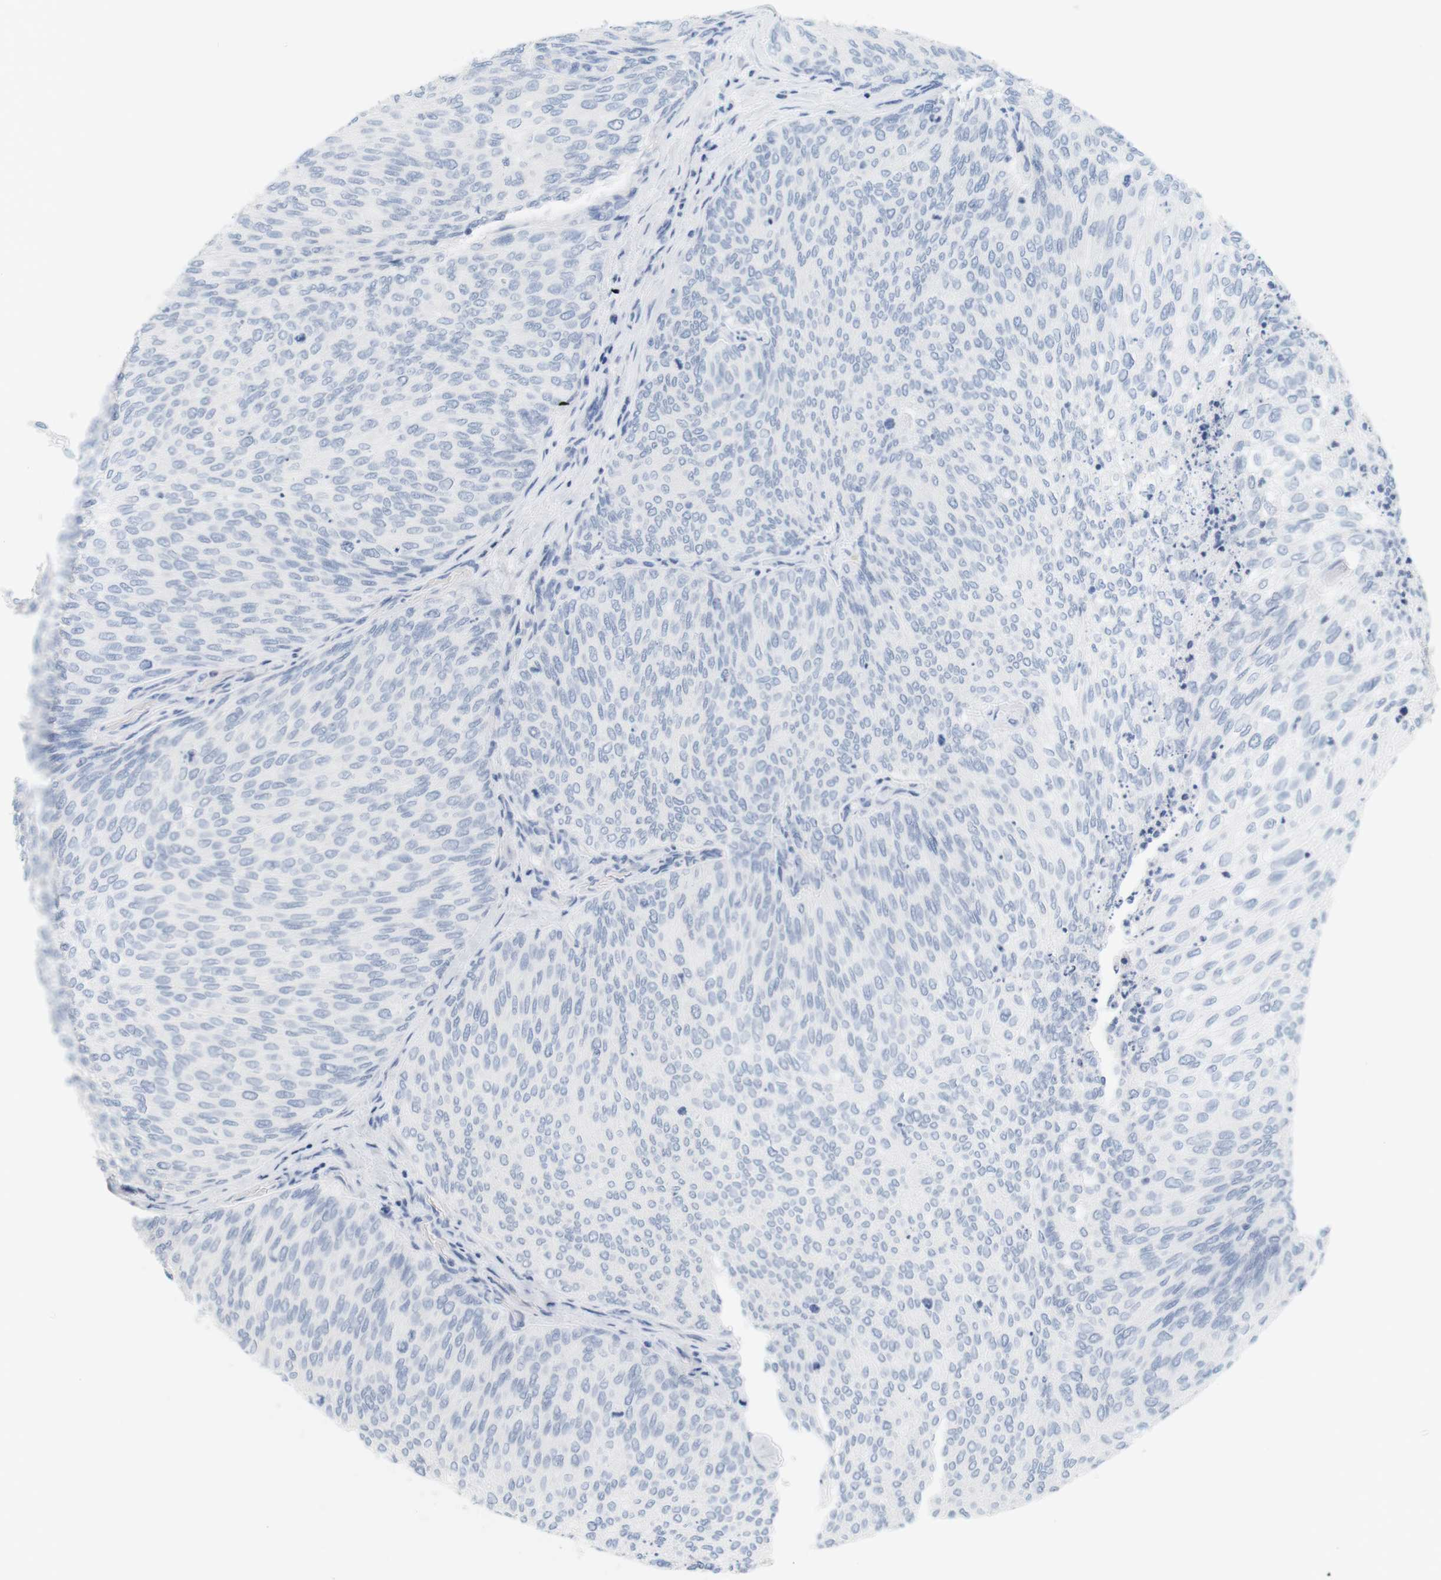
{"staining": {"intensity": "negative", "quantity": "none", "location": "none"}, "tissue": "urothelial cancer", "cell_type": "Tumor cells", "image_type": "cancer", "snomed": [{"axis": "morphology", "description": "Urothelial carcinoma, Low grade"}, {"axis": "topography", "description": "Urinary bladder"}], "caption": "Tumor cells are negative for protein expression in human urothelial carcinoma (low-grade). (Immunohistochemistry (ihc), brightfield microscopy, high magnification).", "gene": "OPRM1", "patient": {"sex": "female", "age": 79}}